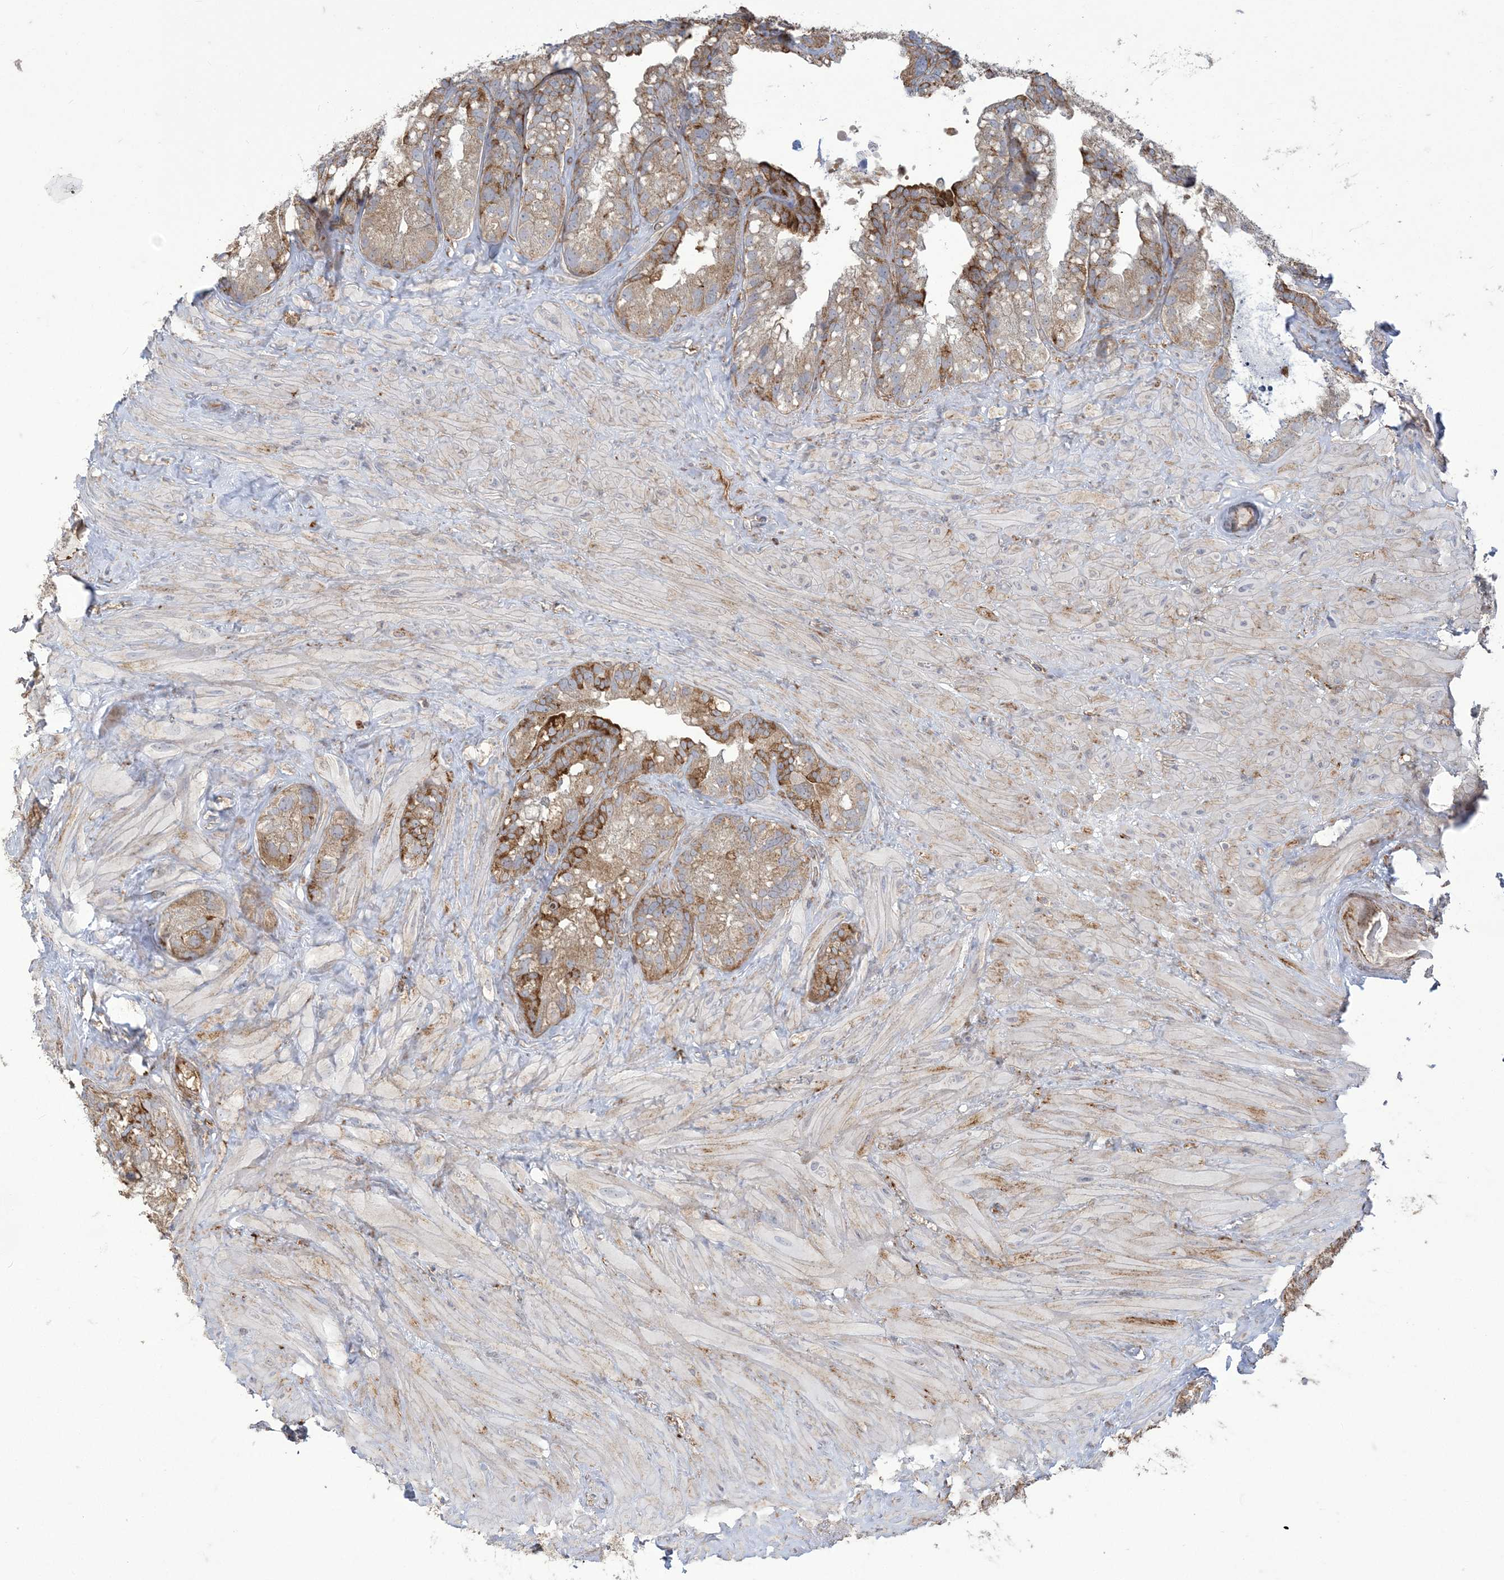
{"staining": {"intensity": "moderate", "quantity": ">75%", "location": "cytoplasmic/membranous"}, "tissue": "seminal vesicle", "cell_type": "Glandular cells", "image_type": "normal", "snomed": [{"axis": "morphology", "description": "Normal tissue, NOS"}, {"axis": "topography", "description": "Prostate"}, {"axis": "topography", "description": "Seminal veicle"}], "caption": "Seminal vesicle stained with a brown dye demonstrates moderate cytoplasmic/membranous positive staining in approximately >75% of glandular cells.", "gene": "DERL3", "patient": {"sex": "male", "age": 68}}